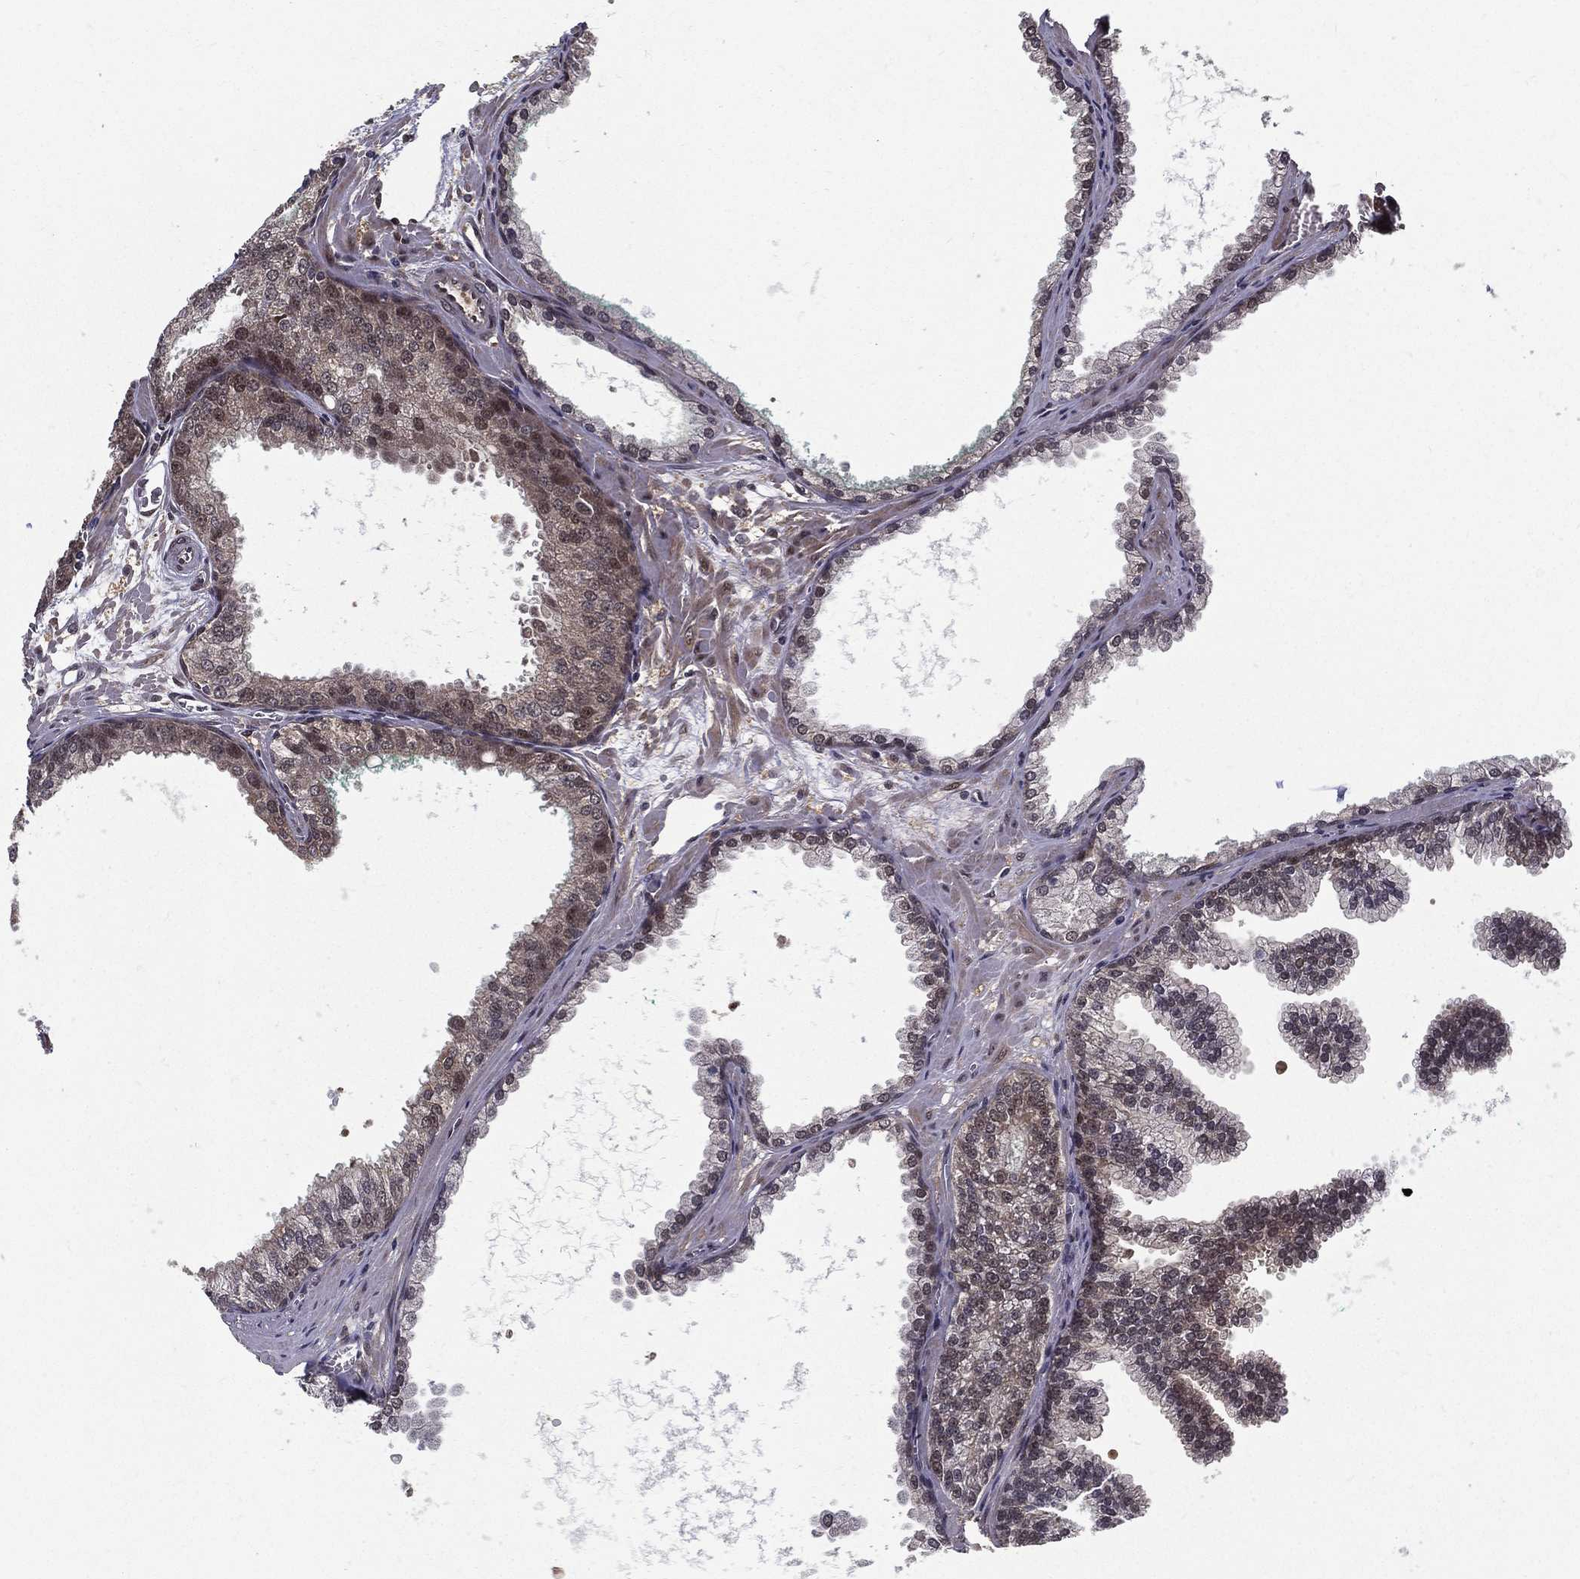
{"staining": {"intensity": "moderate", "quantity": "25%-75%", "location": "cytoplasmic/membranous"}, "tissue": "prostate cancer", "cell_type": "Tumor cells", "image_type": "cancer", "snomed": [{"axis": "morphology", "description": "Adenocarcinoma, NOS"}, {"axis": "topography", "description": "Prostate"}], "caption": "About 25%-75% of tumor cells in human prostate adenocarcinoma display moderate cytoplasmic/membranous protein positivity as visualized by brown immunohistochemical staining.", "gene": "CARM1", "patient": {"sex": "male", "age": 67}}